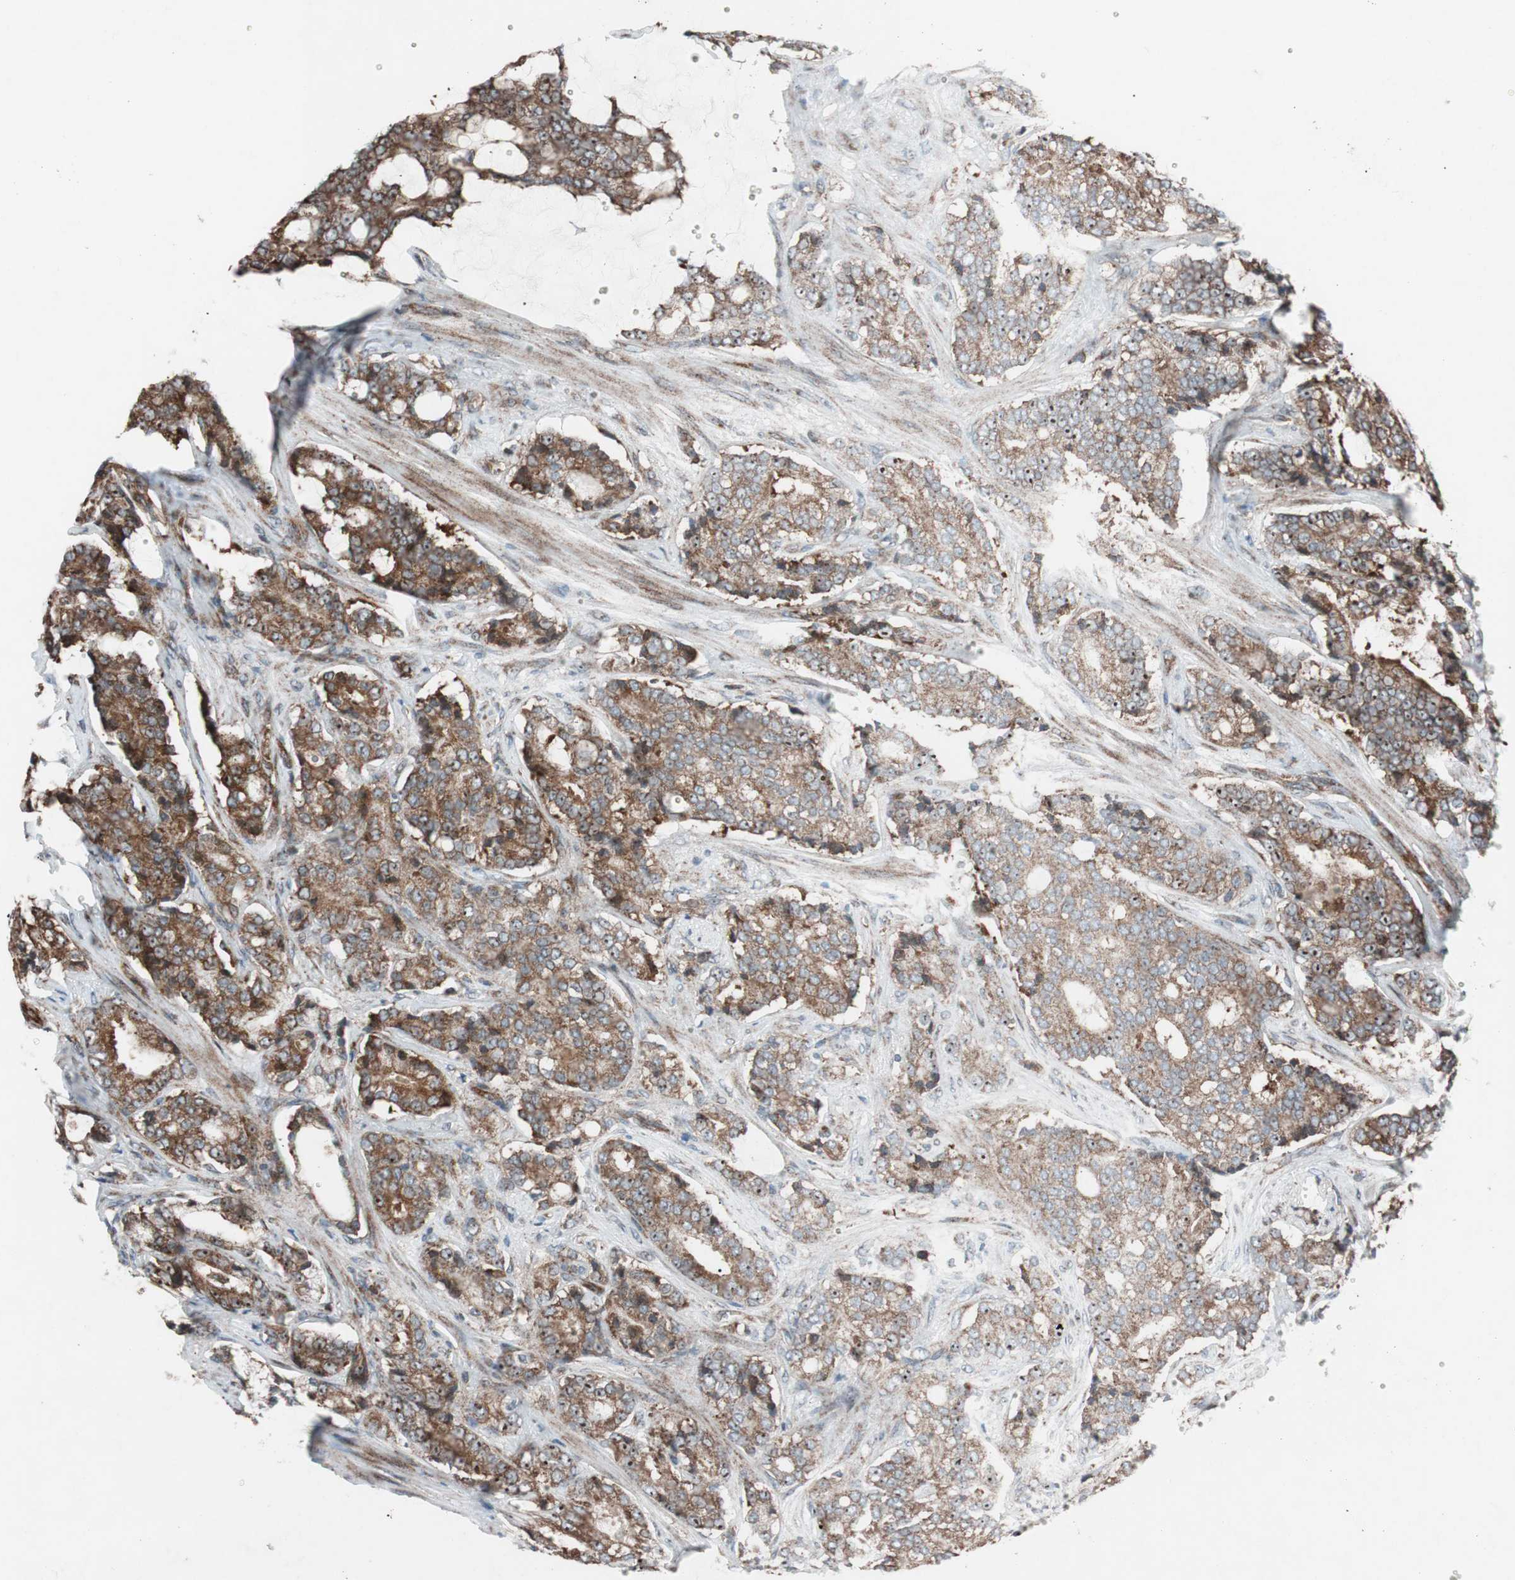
{"staining": {"intensity": "strong", "quantity": ">75%", "location": "cytoplasmic/membranous"}, "tissue": "prostate cancer", "cell_type": "Tumor cells", "image_type": "cancer", "snomed": [{"axis": "morphology", "description": "Adenocarcinoma, Low grade"}, {"axis": "topography", "description": "Prostate"}], "caption": "High-magnification brightfield microscopy of prostate cancer (adenocarcinoma (low-grade)) stained with DAB (brown) and counterstained with hematoxylin (blue). tumor cells exhibit strong cytoplasmic/membranous staining is identified in approximately>75% of cells.", "gene": "CCL14", "patient": {"sex": "male", "age": 58}}